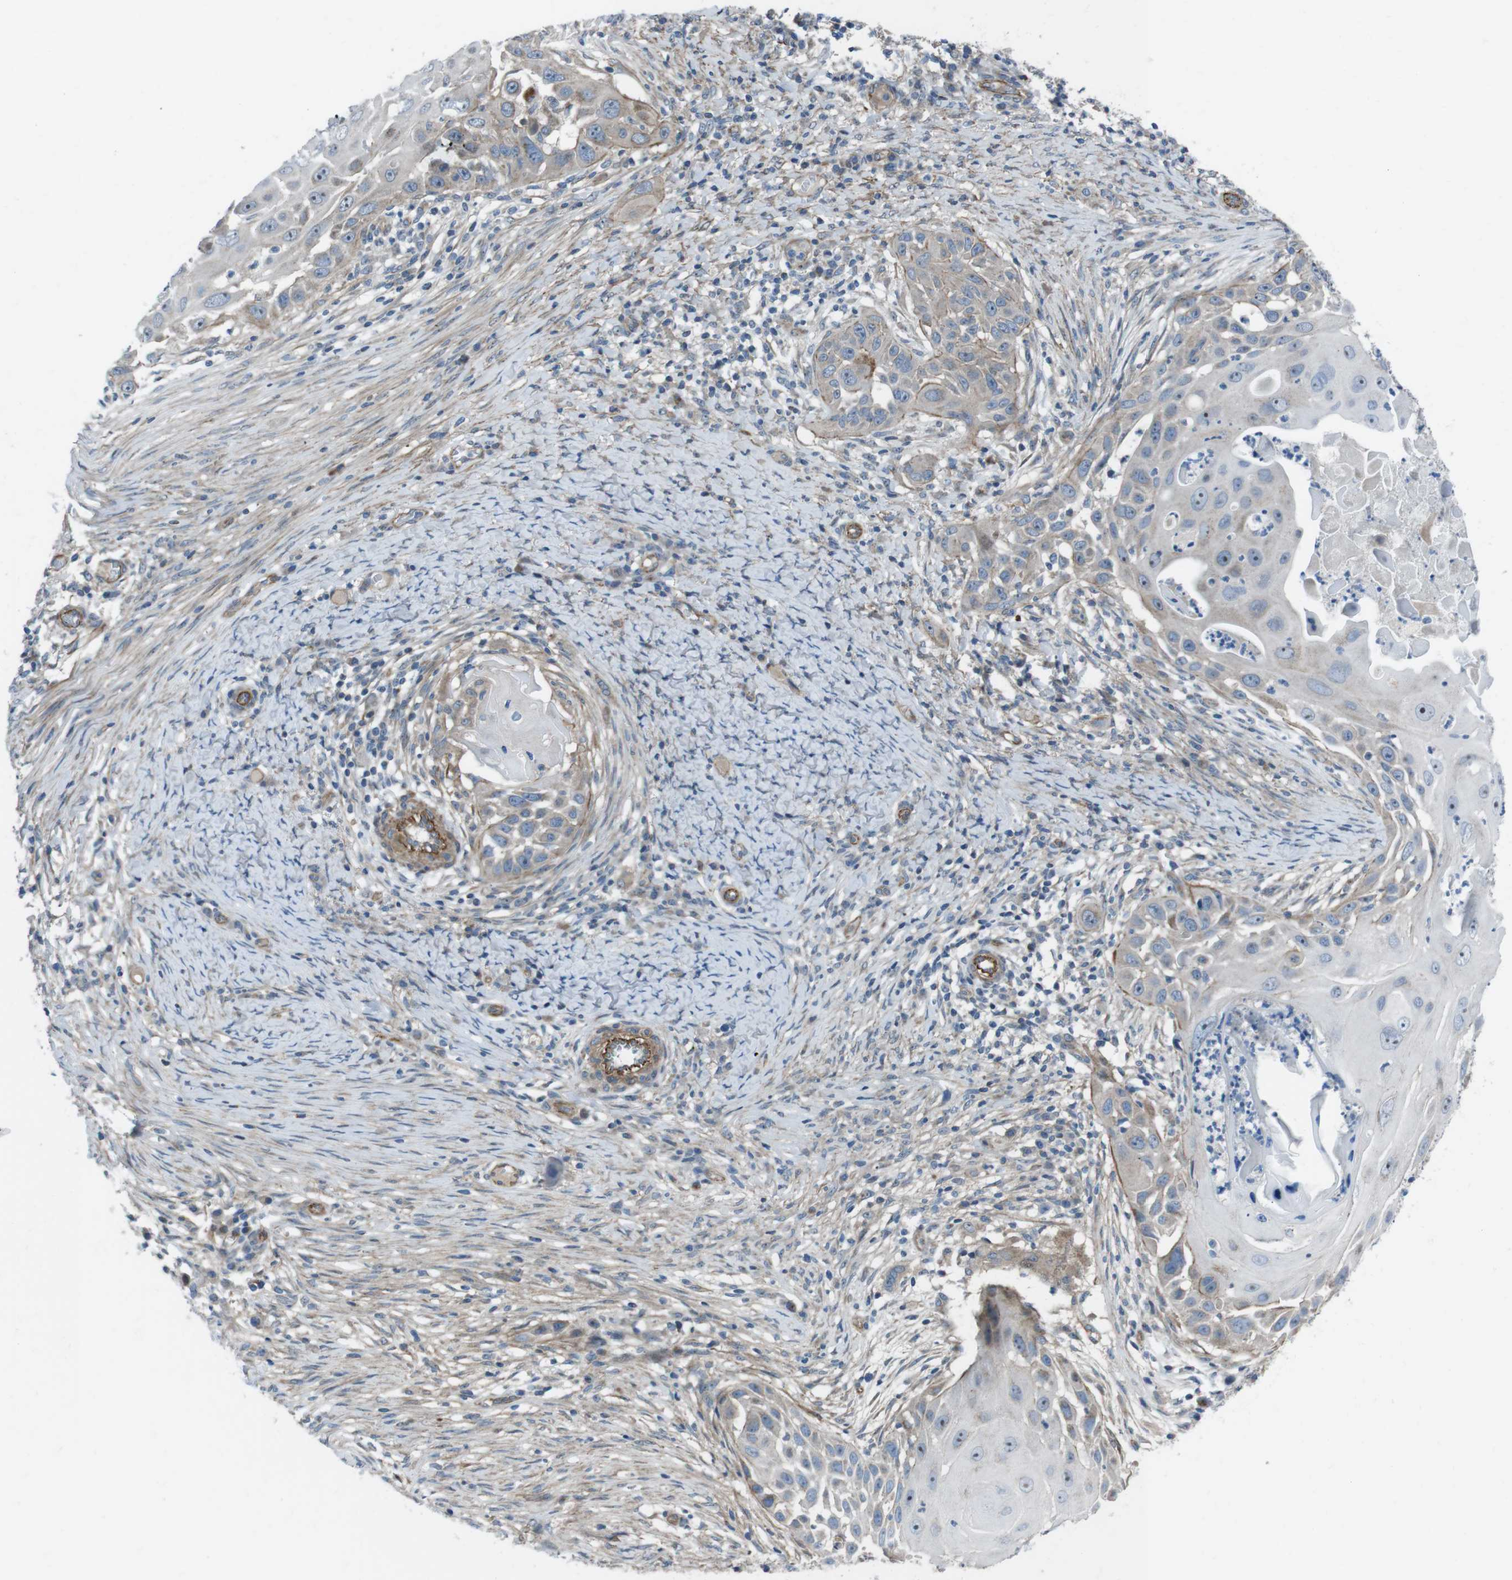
{"staining": {"intensity": "negative", "quantity": "none", "location": "none"}, "tissue": "skin cancer", "cell_type": "Tumor cells", "image_type": "cancer", "snomed": [{"axis": "morphology", "description": "Squamous cell carcinoma, NOS"}, {"axis": "topography", "description": "Skin"}], "caption": "There is no significant staining in tumor cells of skin cancer.", "gene": "FAM174B", "patient": {"sex": "female", "age": 44}}